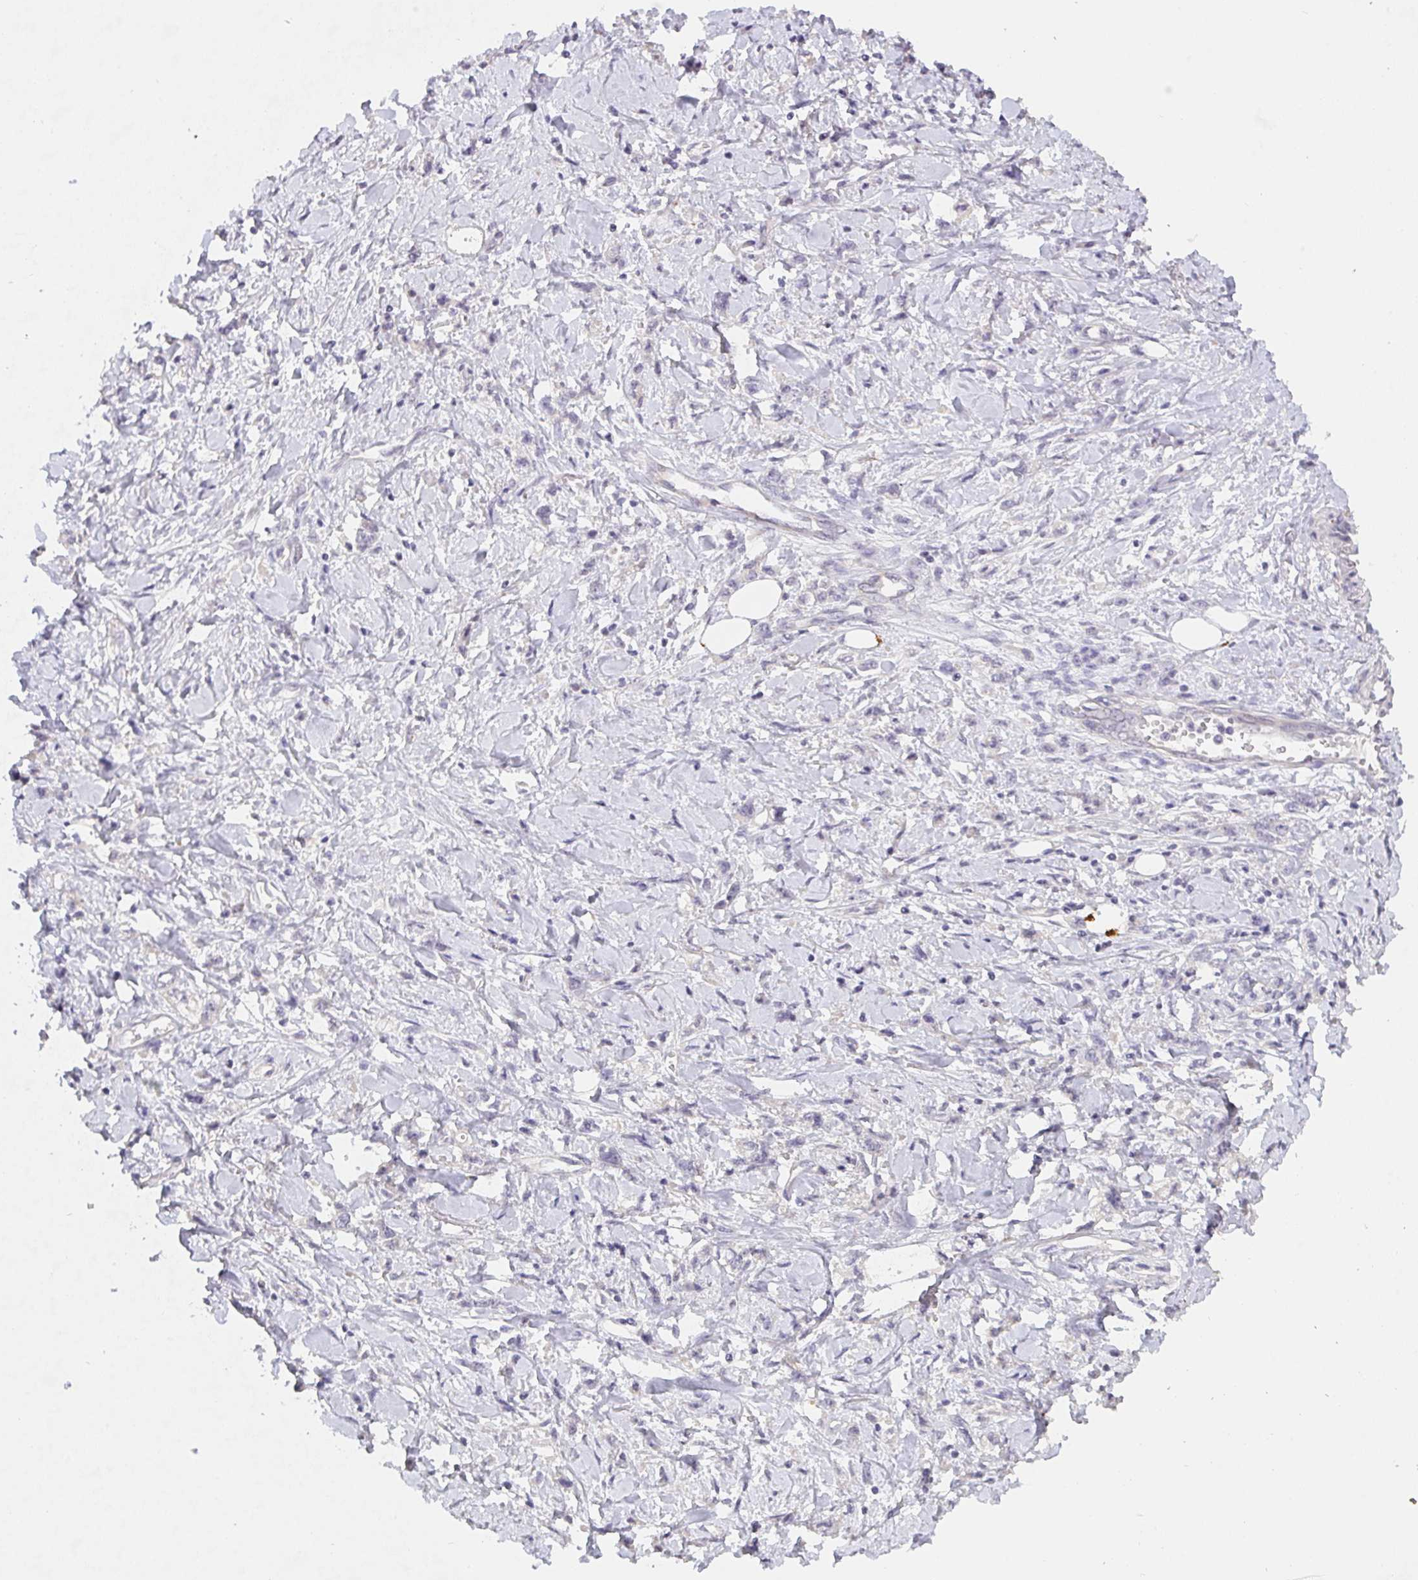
{"staining": {"intensity": "negative", "quantity": "none", "location": "none"}, "tissue": "stomach cancer", "cell_type": "Tumor cells", "image_type": "cancer", "snomed": [{"axis": "morphology", "description": "Adenocarcinoma, NOS"}, {"axis": "topography", "description": "Stomach"}], "caption": "Tumor cells are negative for brown protein staining in adenocarcinoma (stomach).", "gene": "TMEM219", "patient": {"sex": "female", "age": 76}}